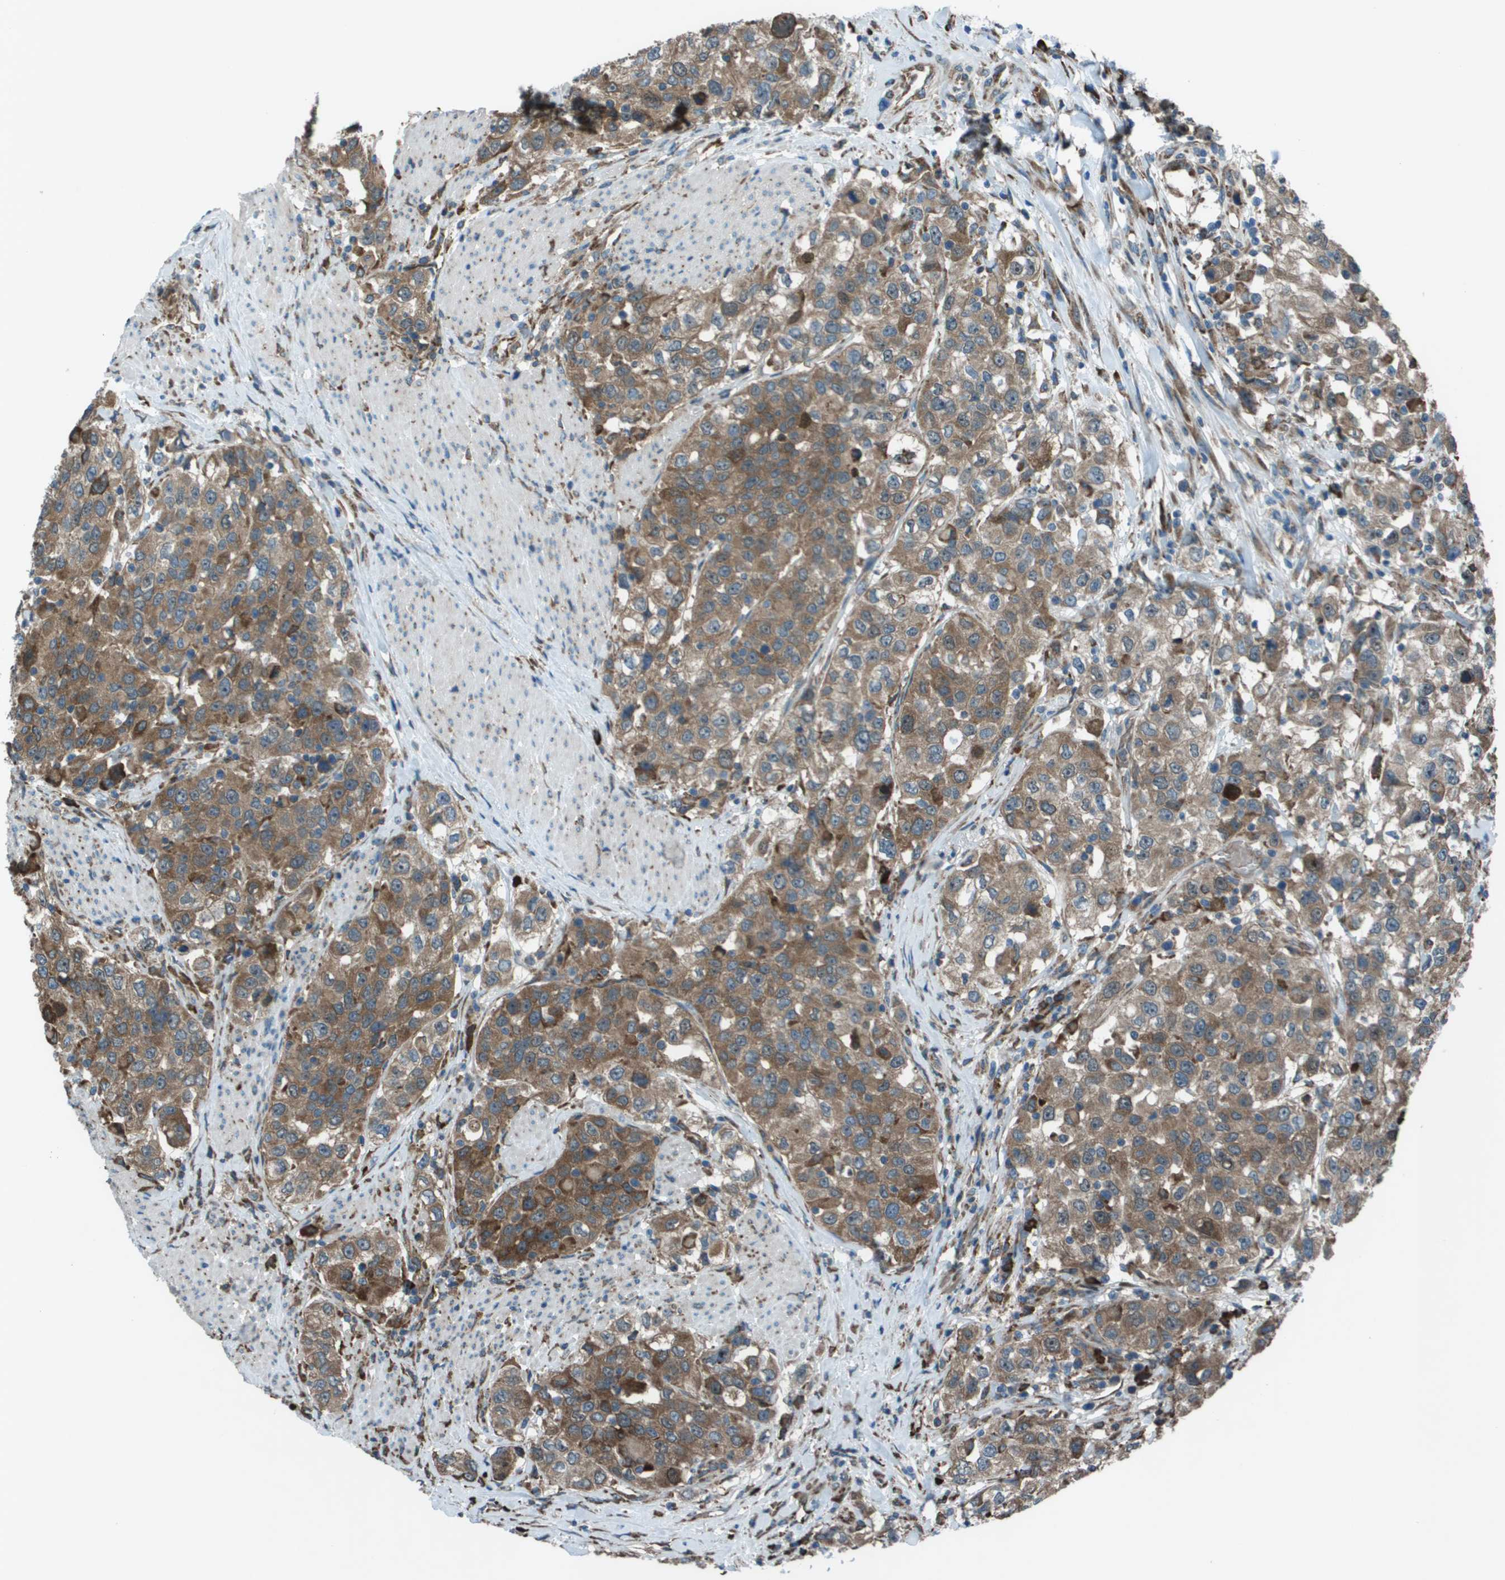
{"staining": {"intensity": "moderate", "quantity": ">75%", "location": "cytoplasmic/membranous"}, "tissue": "urothelial cancer", "cell_type": "Tumor cells", "image_type": "cancer", "snomed": [{"axis": "morphology", "description": "Urothelial carcinoma, High grade"}, {"axis": "topography", "description": "Urinary bladder"}], "caption": "A high-resolution histopathology image shows IHC staining of urothelial cancer, which shows moderate cytoplasmic/membranous staining in approximately >75% of tumor cells. (DAB (3,3'-diaminobenzidine) = brown stain, brightfield microscopy at high magnification).", "gene": "UTS2", "patient": {"sex": "female", "age": 80}}